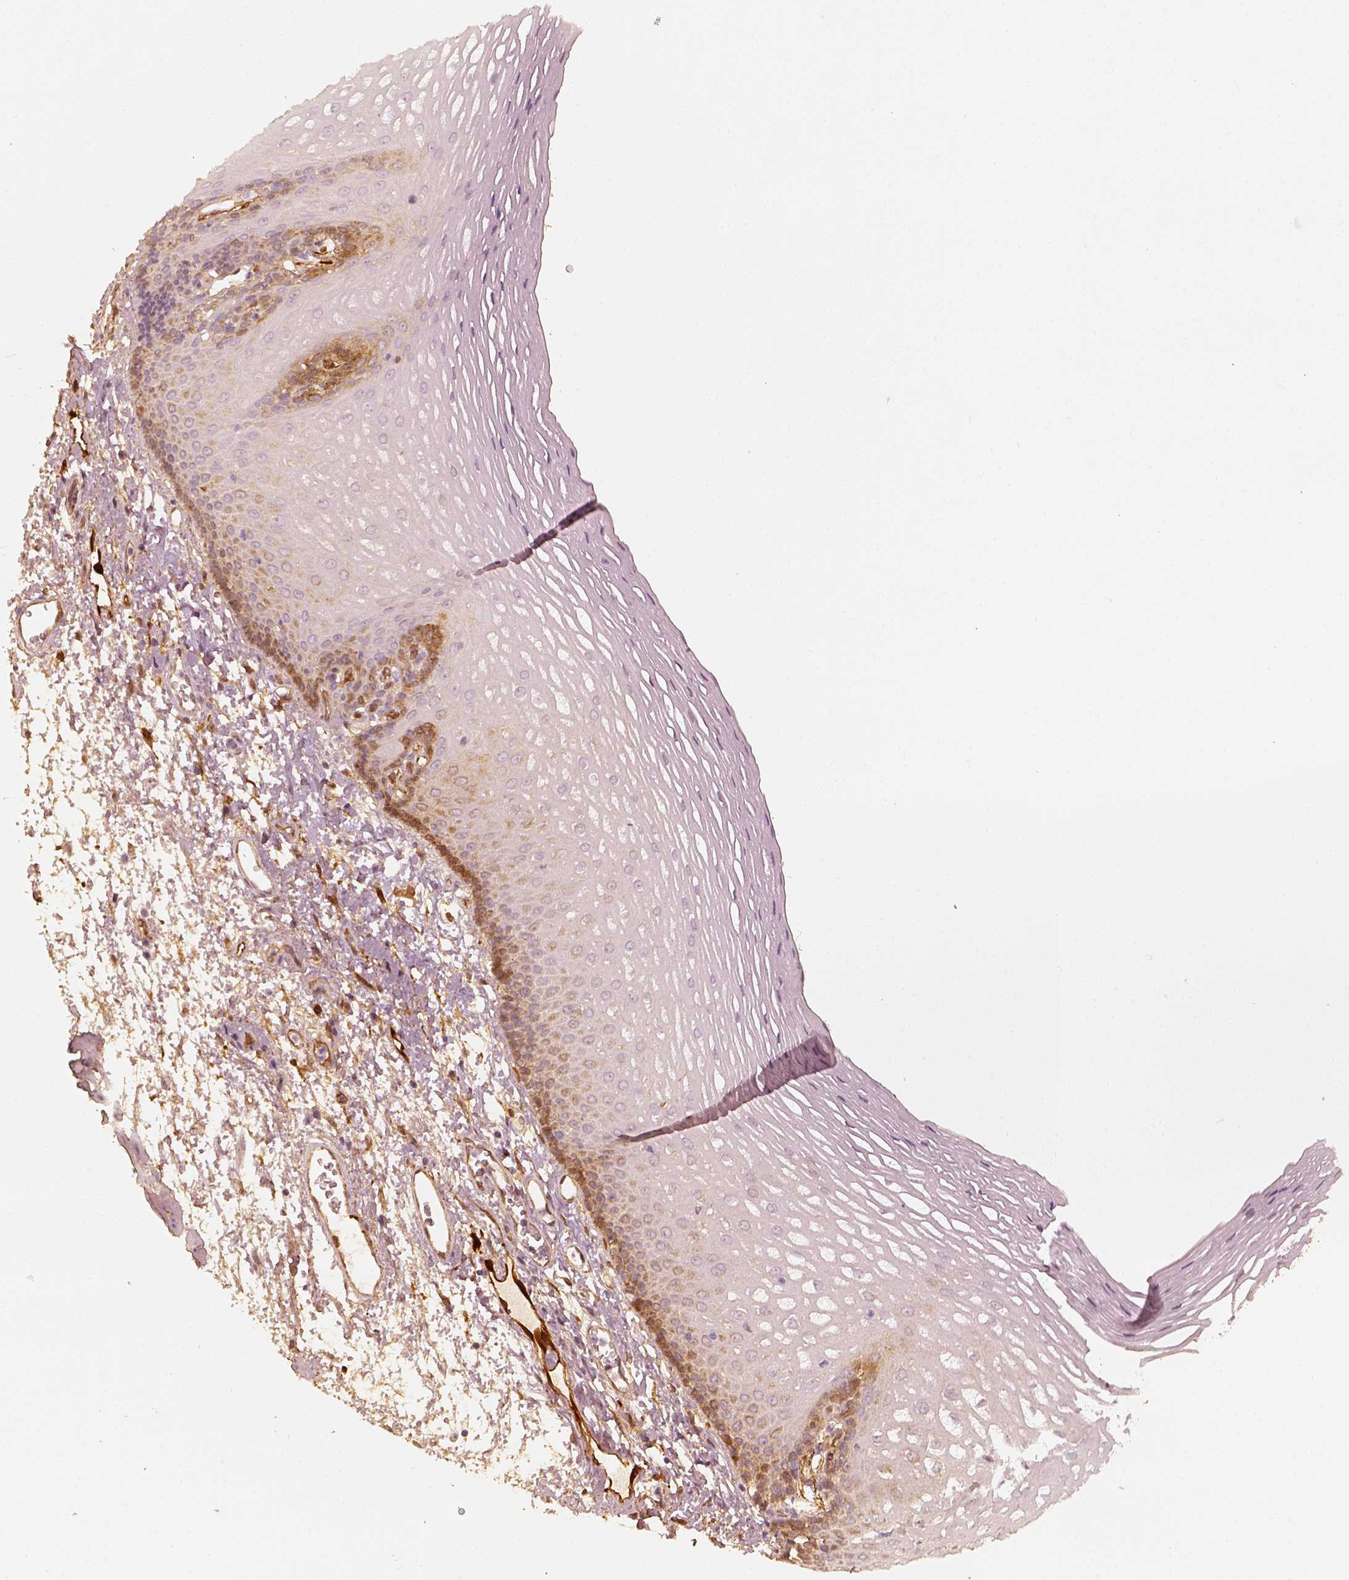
{"staining": {"intensity": "strong", "quantity": "25%-75%", "location": "cytoplasmic/membranous"}, "tissue": "esophagus", "cell_type": "Squamous epithelial cells", "image_type": "normal", "snomed": [{"axis": "morphology", "description": "Normal tissue, NOS"}, {"axis": "topography", "description": "Esophagus"}], "caption": "A micrograph showing strong cytoplasmic/membranous positivity in approximately 25%-75% of squamous epithelial cells in normal esophagus, as visualized by brown immunohistochemical staining.", "gene": "FSCN1", "patient": {"sex": "male", "age": 76}}